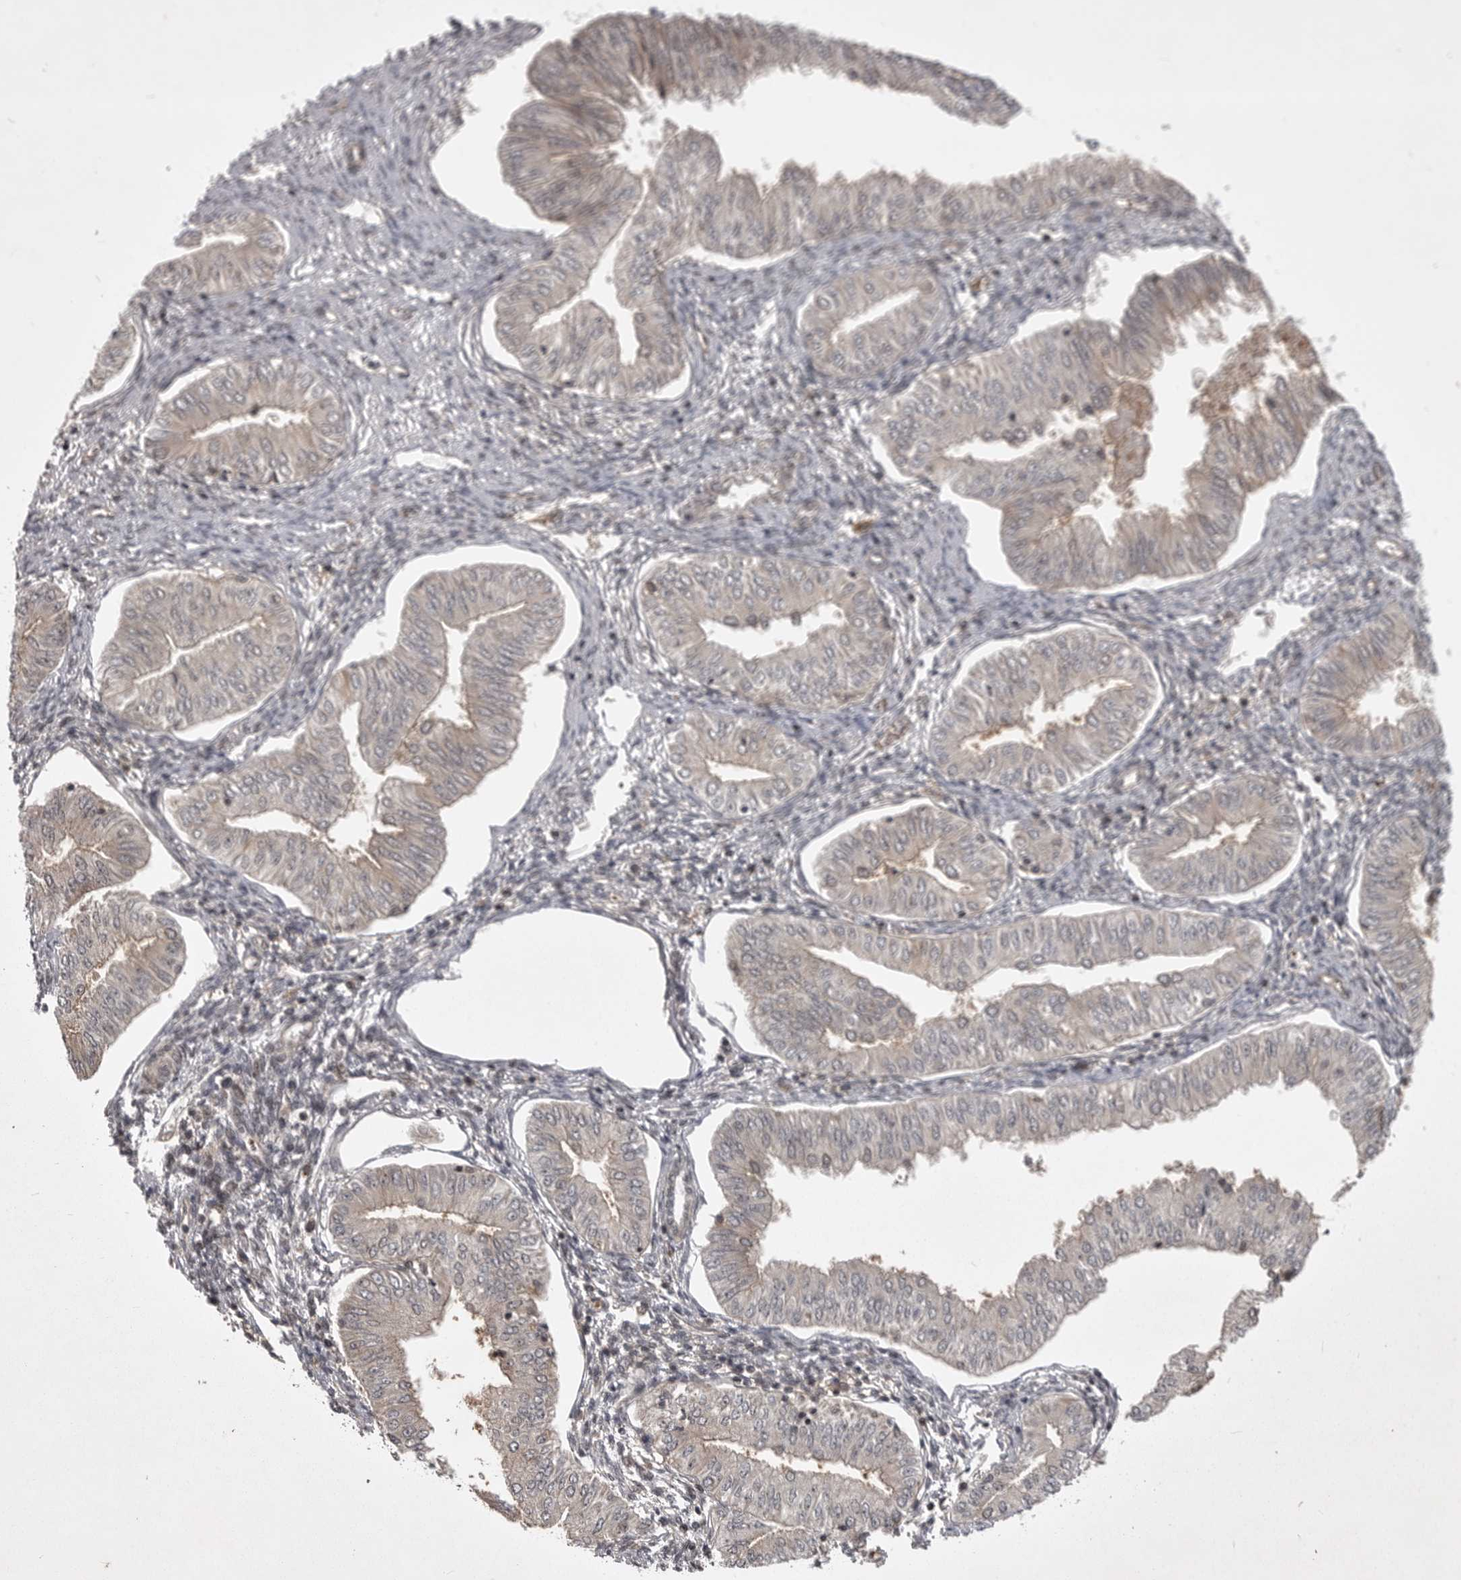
{"staining": {"intensity": "negative", "quantity": "none", "location": "none"}, "tissue": "endometrial cancer", "cell_type": "Tumor cells", "image_type": "cancer", "snomed": [{"axis": "morphology", "description": "Normal tissue, NOS"}, {"axis": "morphology", "description": "Adenocarcinoma, NOS"}, {"axis": "topography", "description": "Endometrium"}], "caption": "This is an IHC histopathology image of human endometrial adenocarcinoma. There is no positivity in tumor cells.", "gene": "SNX16", "patient": {"sex": "female", "age": 53}}